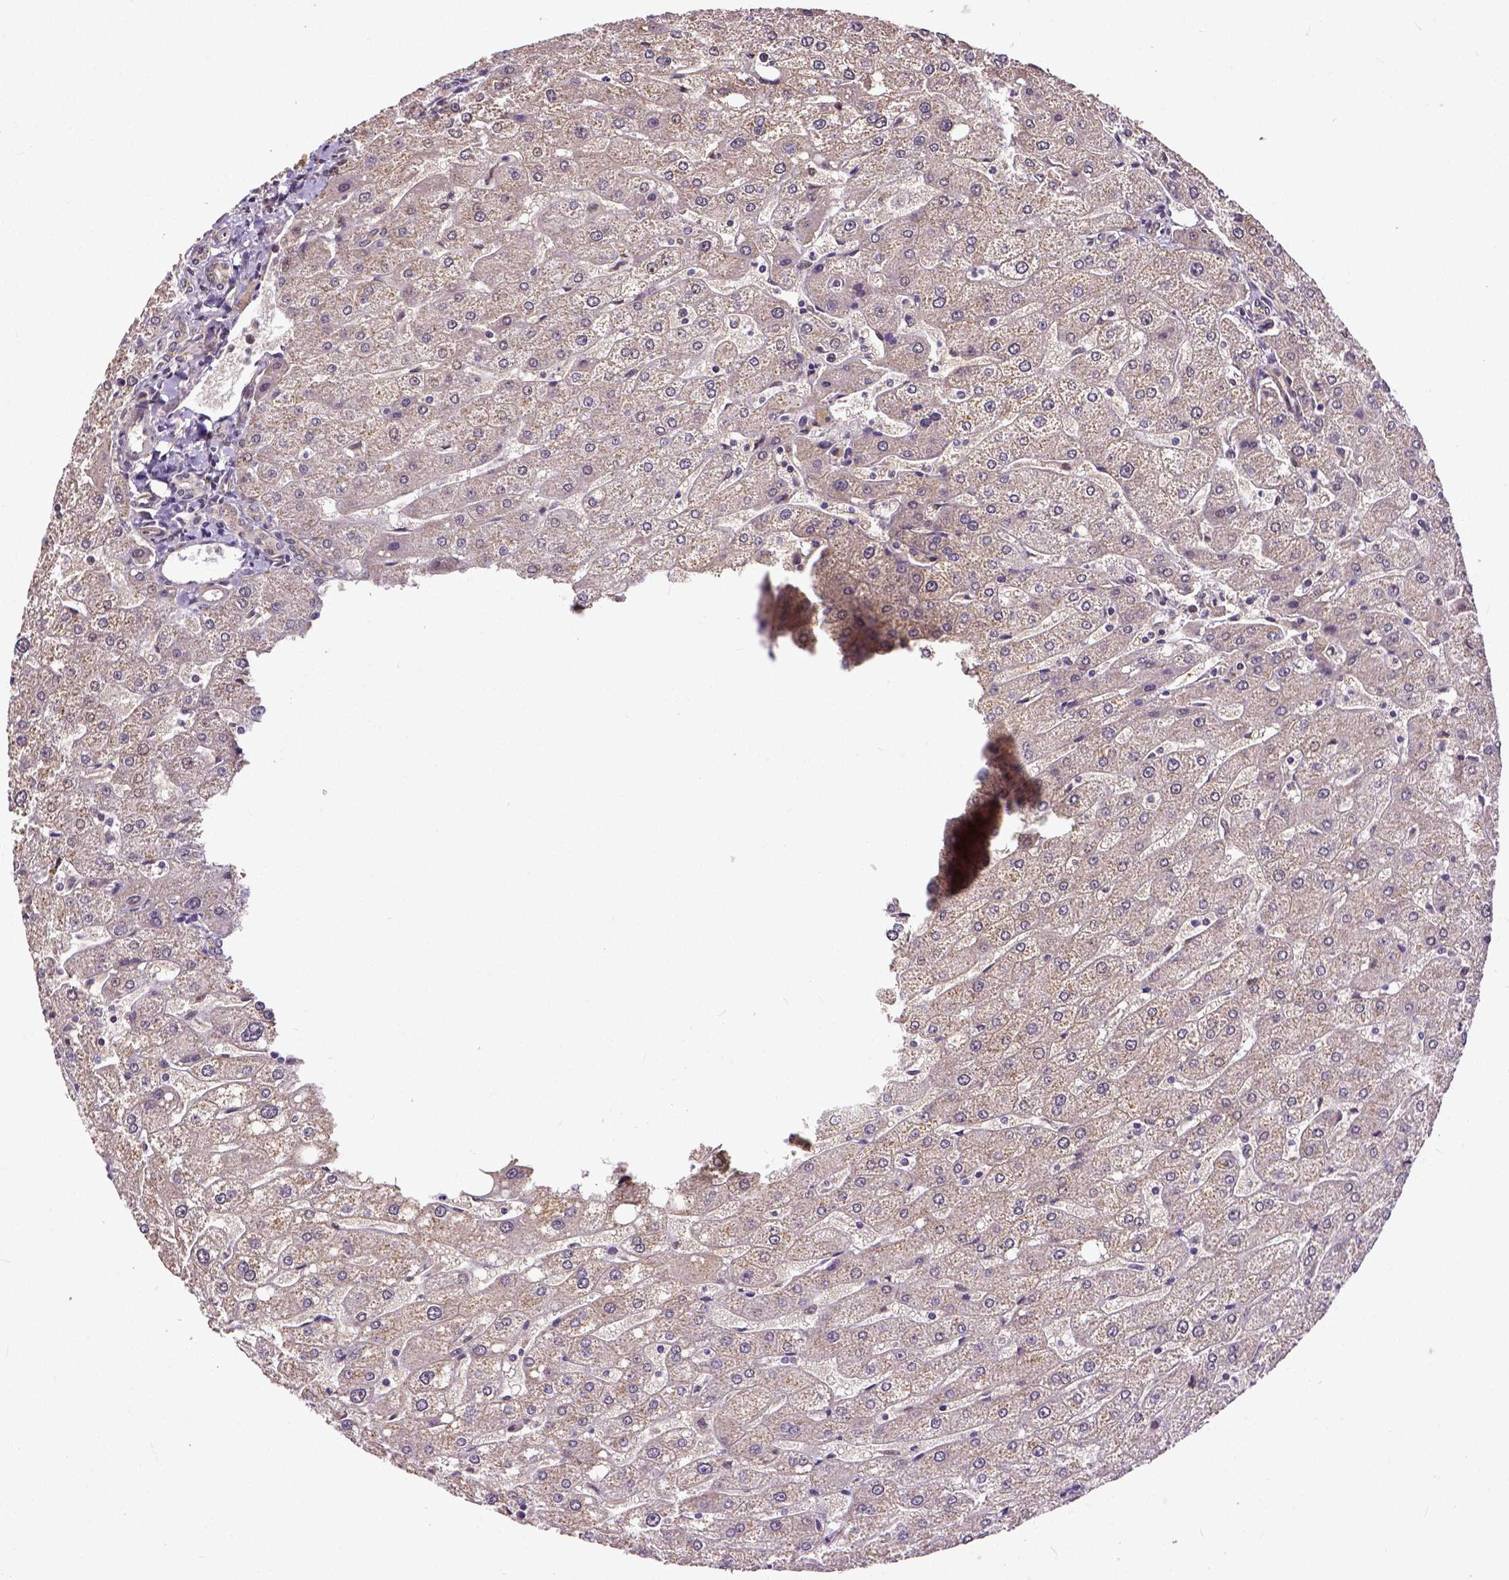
{"staining": {"intensity": "weak", "quantity": ">75%", "location": "cytoplasmic/membranous"}, "tissue": "liver", "cell_type": "Cholangiocytes", "image_type": "normal", "snomed": [{"axis": "morphology", "description": "Normal tissue, NOS"}, {"axis": "topography", "description": "Liver"}], "caption": "This is a photomicrograph of immunohistochemistry (IHC) staining of benign liver, which shows weak staining in the cytoplasmic/membranous of cholangiocytes.", "gene": "DICER1", "patient": {"sex": "male", "age": 67}}